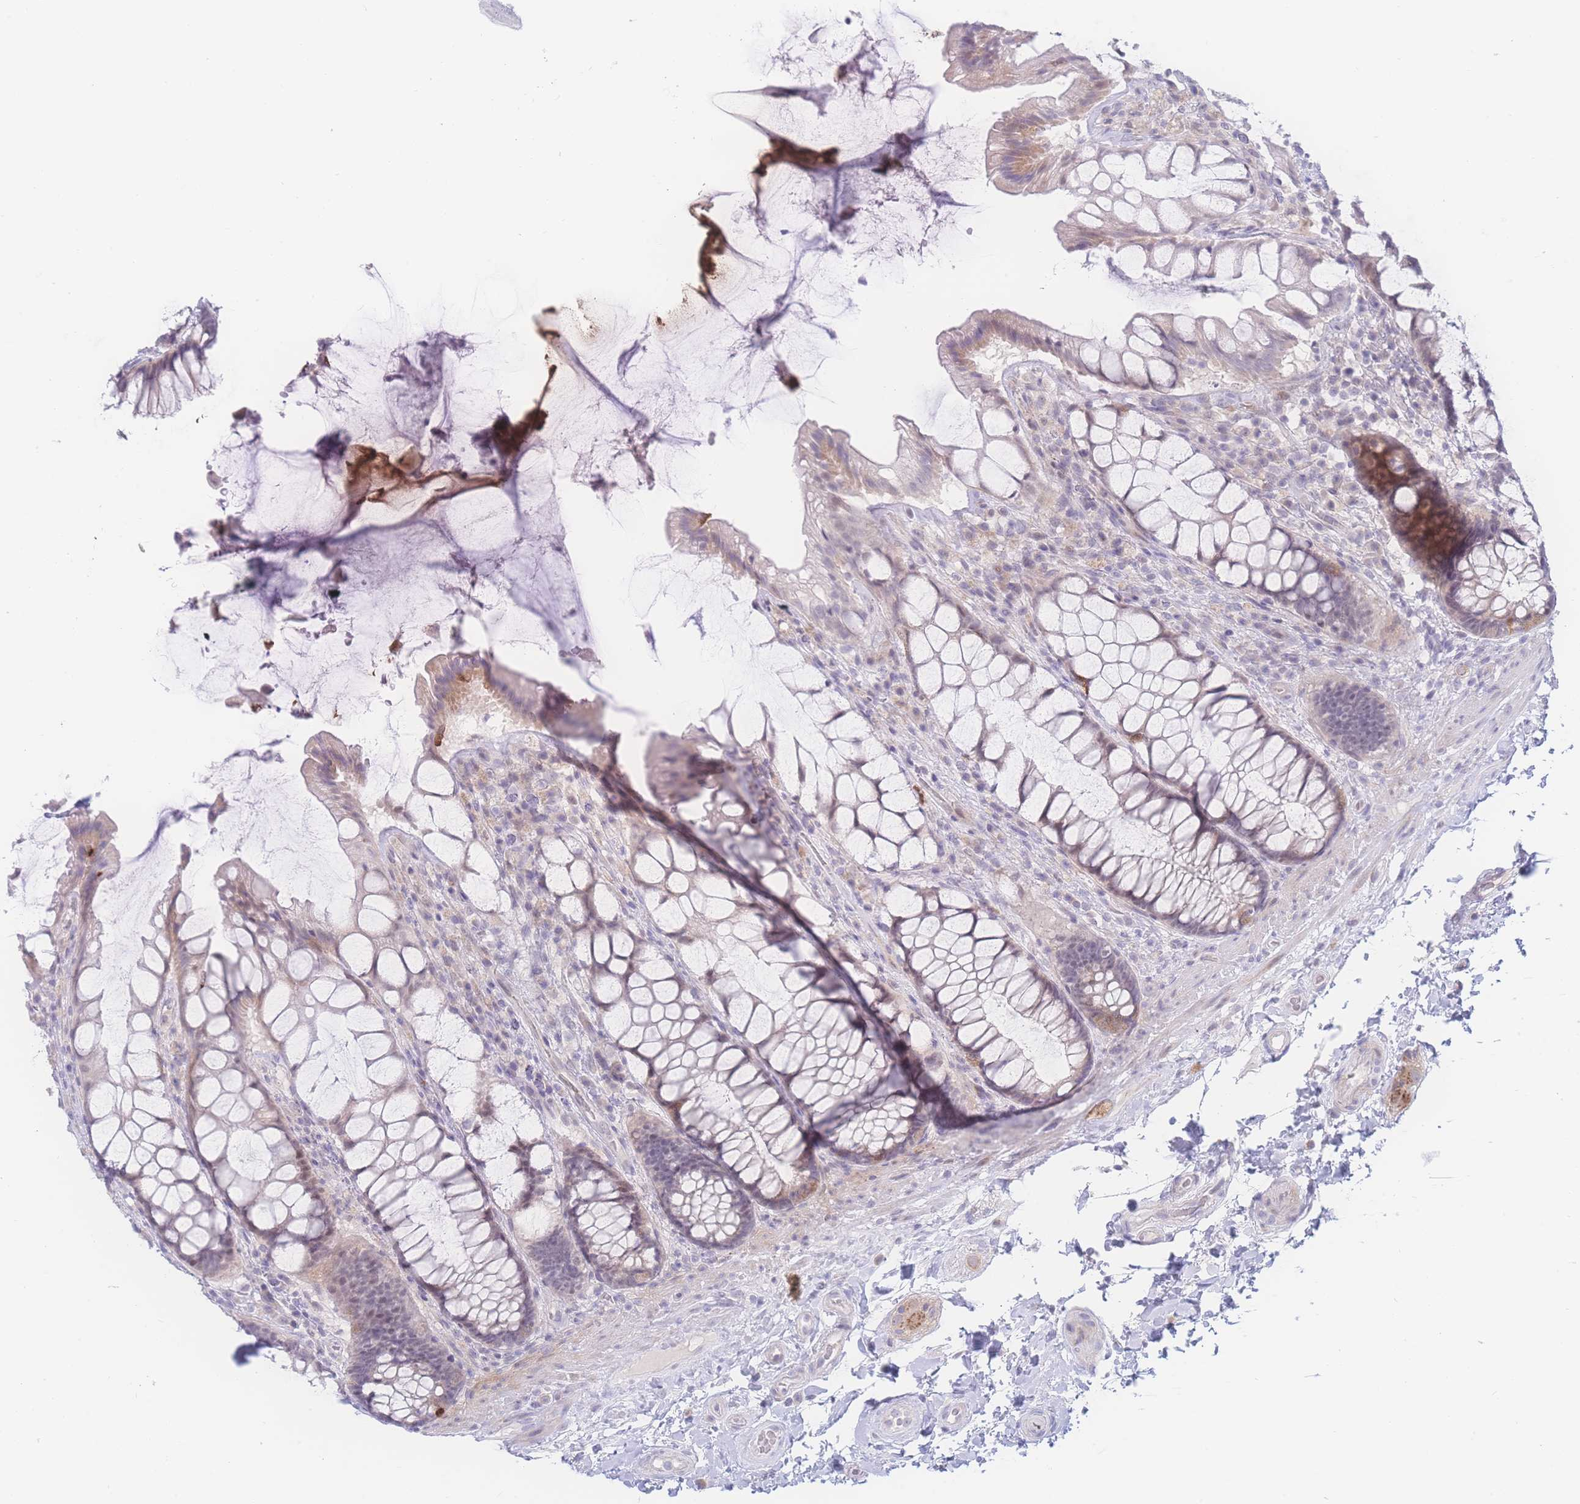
{"staining": {"intensity": "weak", "quantity": "25%-75%", "location": "cytoplasmic/membranous"}, "tissue": "rectum", "cell_type": "Glandular cells", "image_type": "normal", "snomed": [{"axis": "morphology", "description": "Normal tissue, NOS"}, {"axis": "topography", "description": "Rectum"}], "caption": "Immunohistochemical staining of unremarkable rectum demonstrates 25%-75% levels of weak cytoplasmic/membranous protein expression in approximately 25%-75% of glandular cells.", "gene": "PRSS22", "patient": {"sex": "female", "age": 58}}